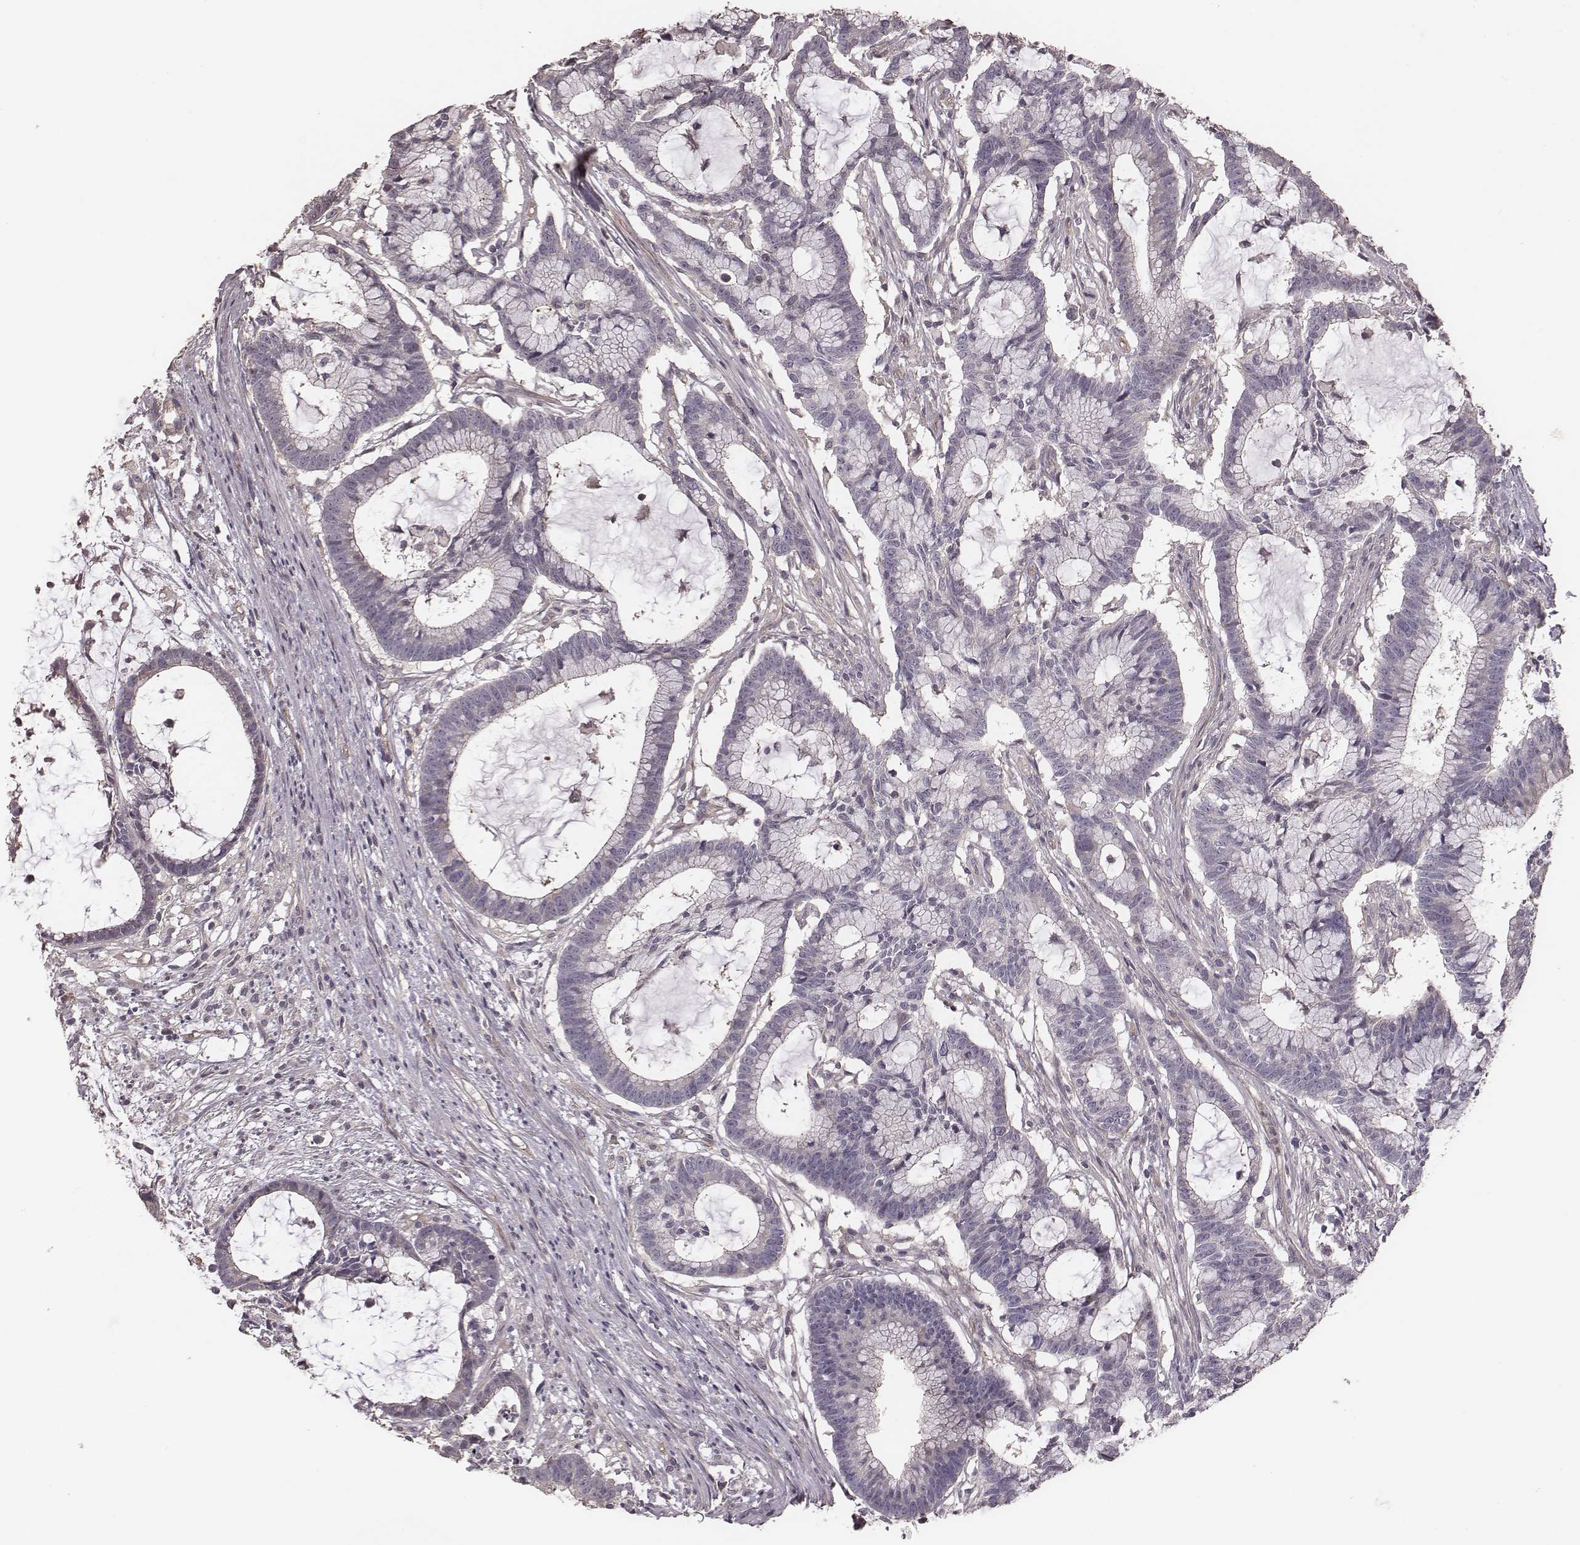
{"staining": {"intensity": "negative", "quantity": "none", "location": "none"}, "tissue": "colorectal cancer", "cell_type": "Tumor cells", "image_type": "cancer", "snomed": [{"axis": "morphology", "description": "Adenocarcinoma, NOS"}, {"axis": "topography", "description": "Colon"}], "caption": "An image of human colorectal cancer is negative for staining in tumor cells.", "gene": "OTOGL", "patient": {"sex": "female", "age": 78}}